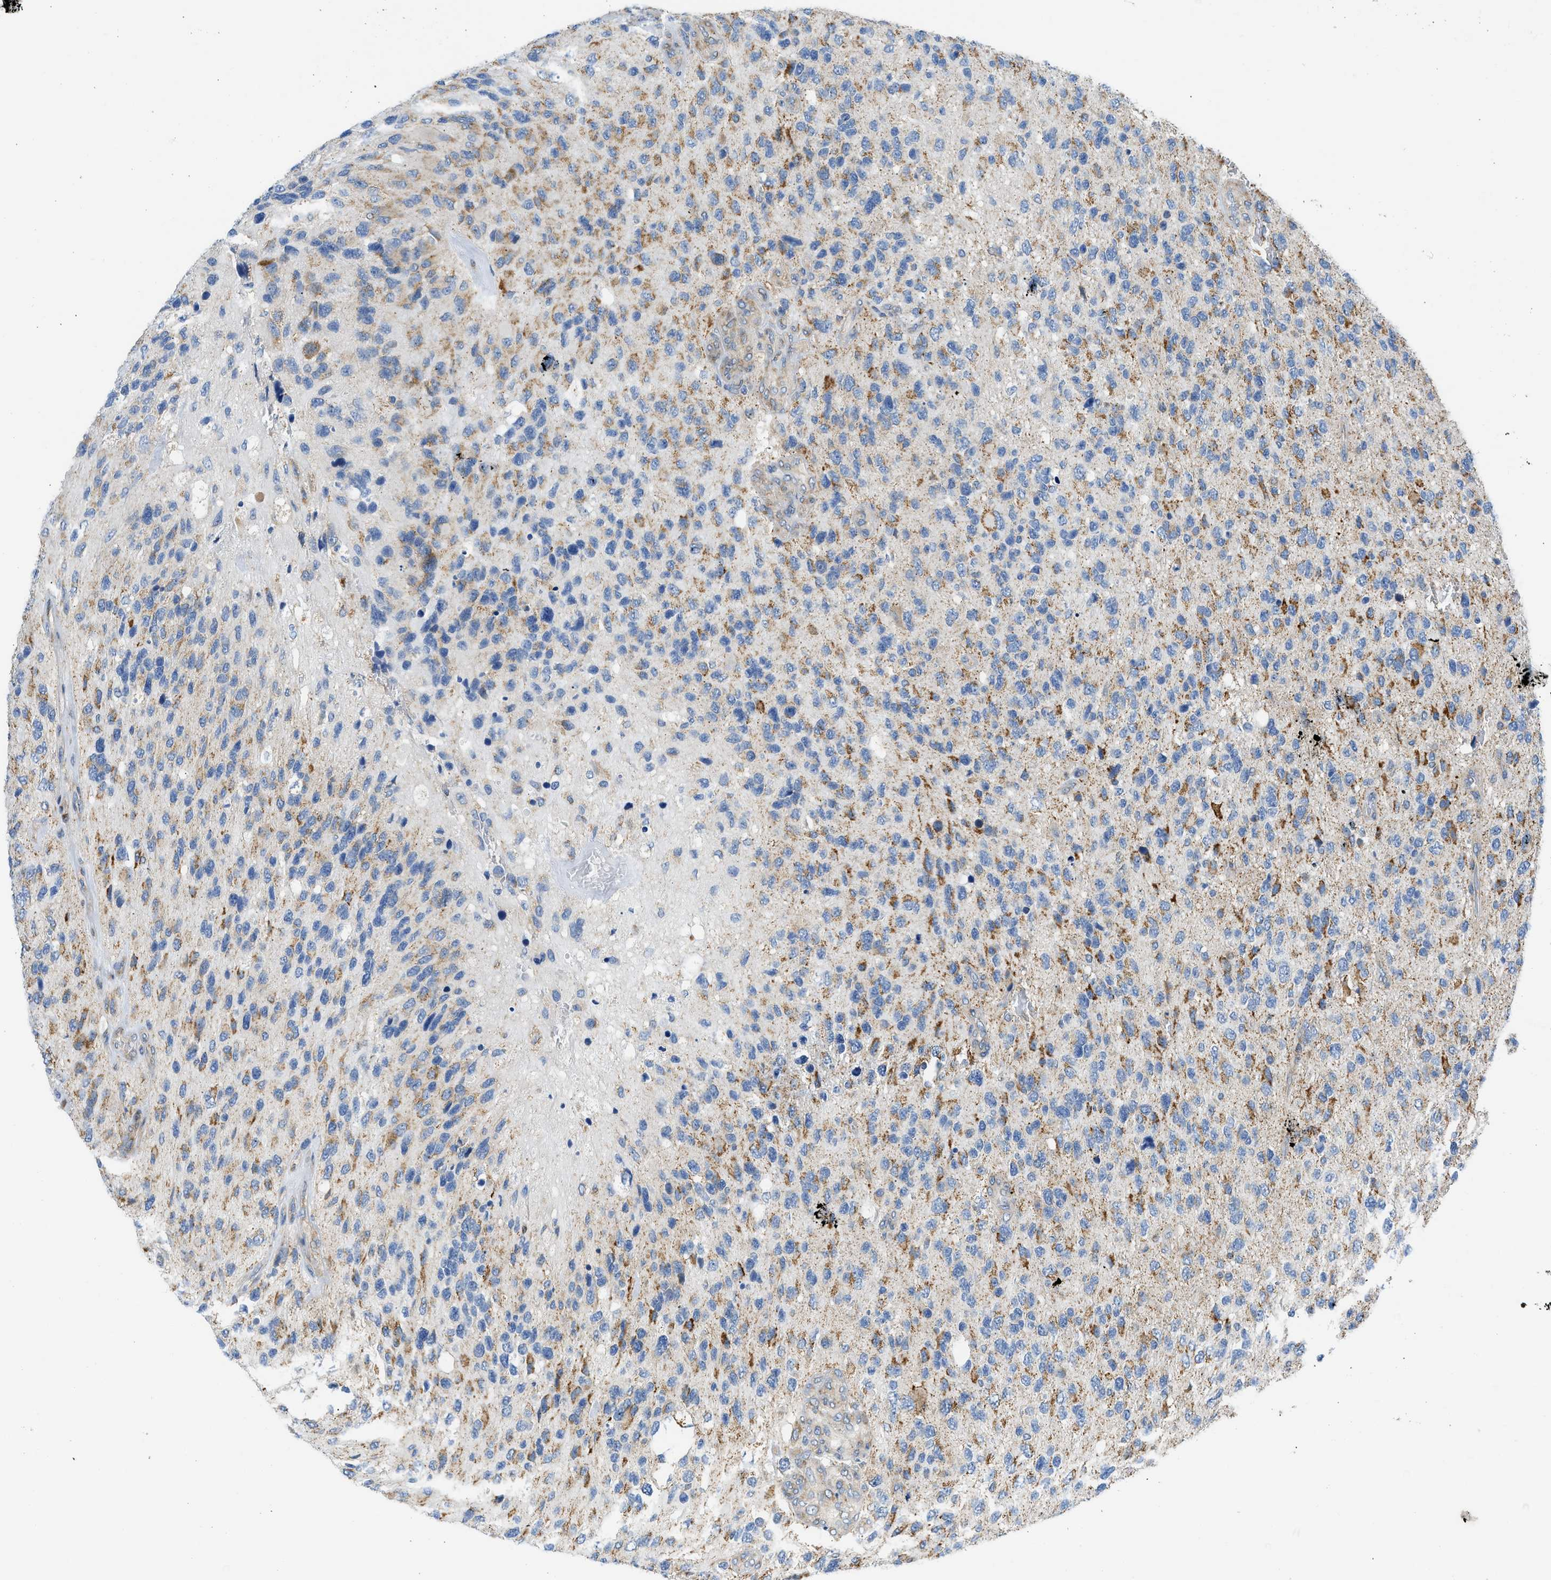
{"staining": {"intensity": "moderate", "quantity": "25%-75%", "location": "cytoplasmic/membranous"}, "tissue": "glioma", "cell_type": "Tumor cells", "image_type": "cancer", "snomed": [{"axis": "morphology", "description": "Glioma, malignant, High grade"}, {"axis": "topography", "description": "Brain"}], "caption": "High-magnification brightfield microscopy of malignant glioma (high-grade) stained with DAB (3,3'-diaminobenzidine) (brown) and counterstained with hematoxylin (blue). tumor cells exhibit moderate cytoplasmic/membranous staining is present in about25%-75% of cells.", "gene": "CAMKK2", "patient": {"sex": "female", "age": 58}}